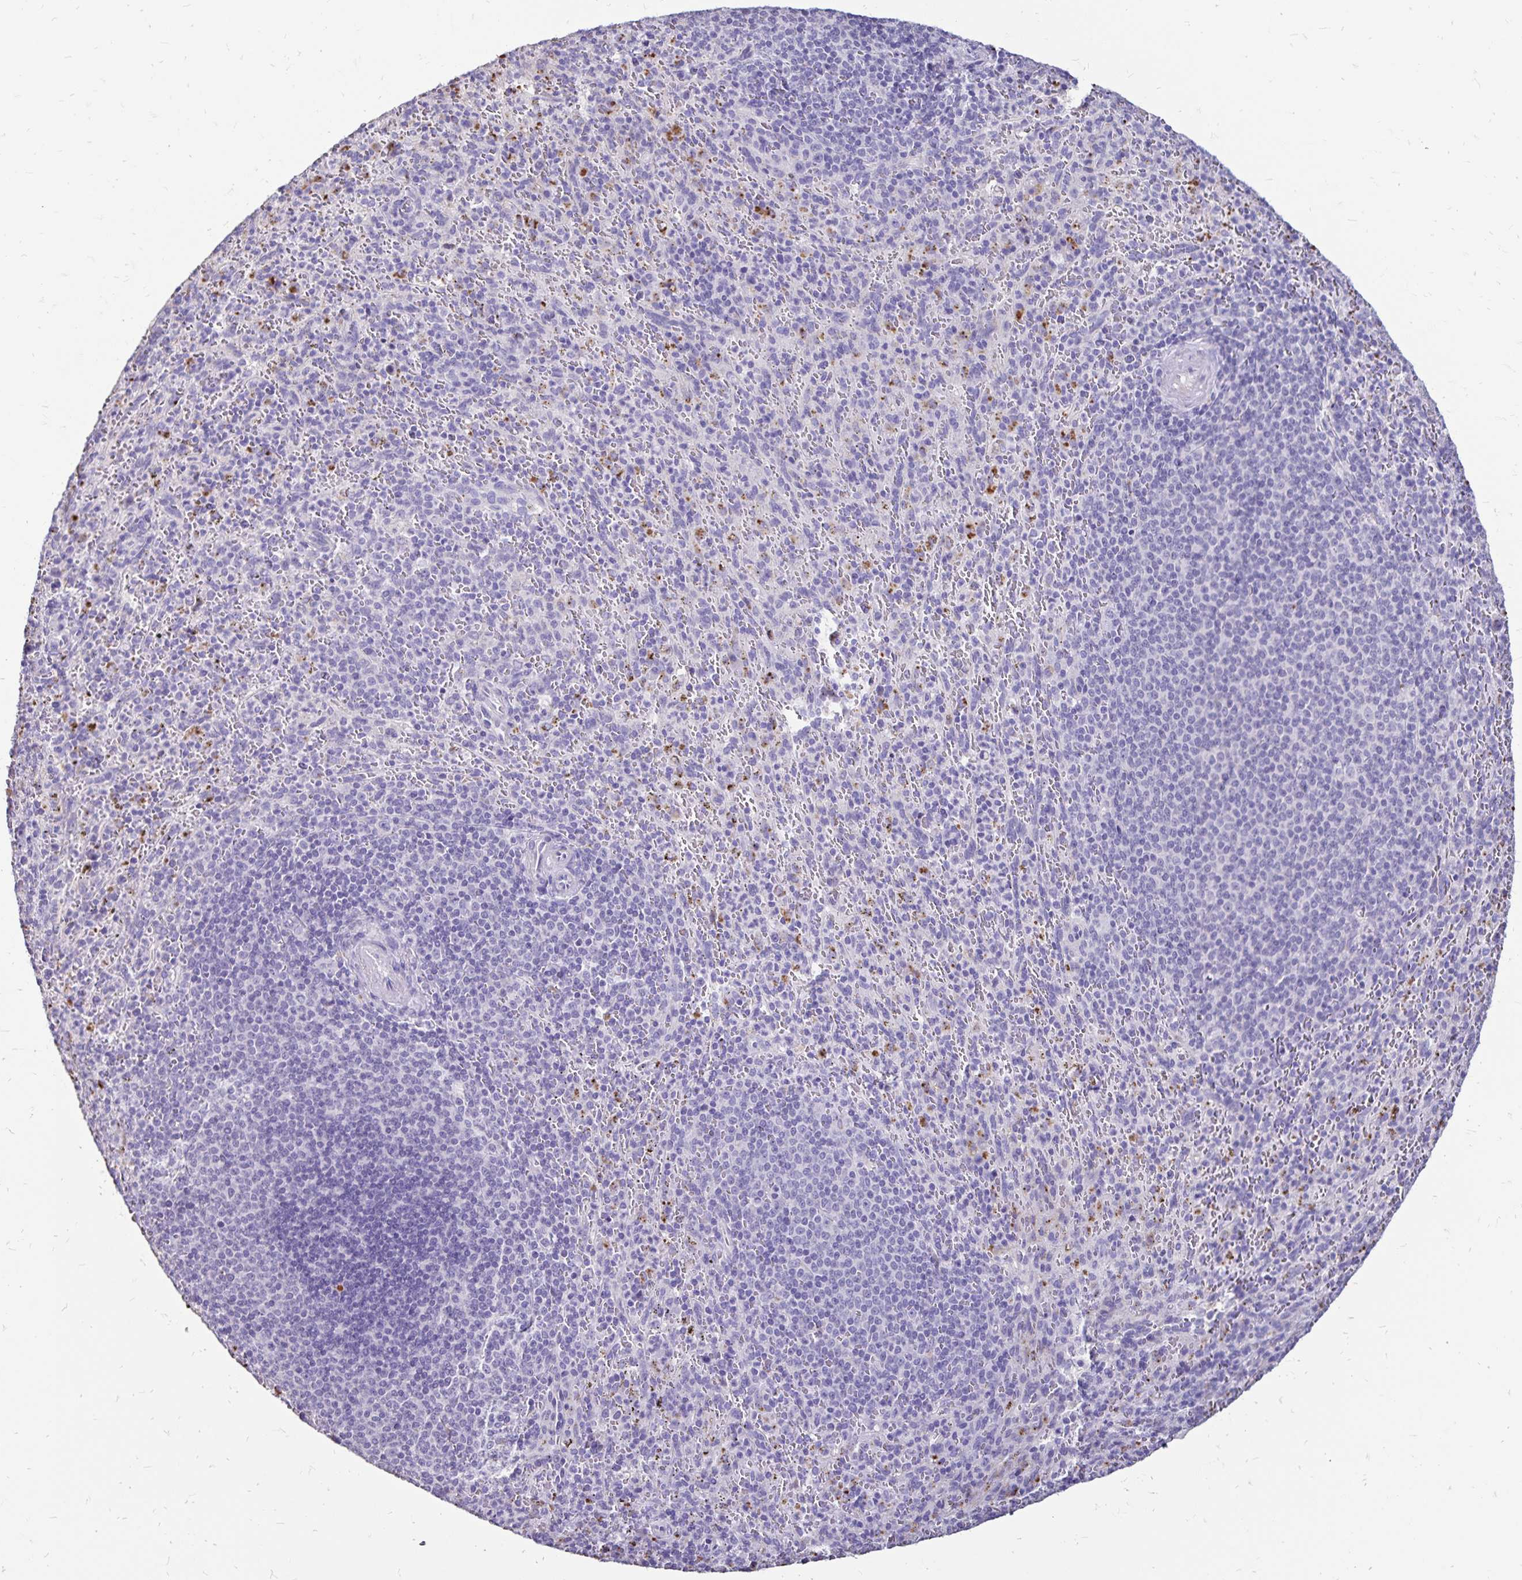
{"staining": {"intensity": "negative", "quantity": "none", "location": "none"}, "tissue": "spleen", "cell_type": "Cells in red pulp", "image_type": "normal", "snomed": [{"axis": "morphology", "description": "Normal tissue, NOS"}, {"axis": "topography", "description": "Spleen"}], "caption": "Cells in red pulp show no significant staining in unremarkable spleen. (Stains: DAB immunohistochemistry with hematoxylin counter stain, Microscopy: brightfield microscopy at high magnification).", "gene": "EVPL", "patient": {"sex": "male", "age": 57}}